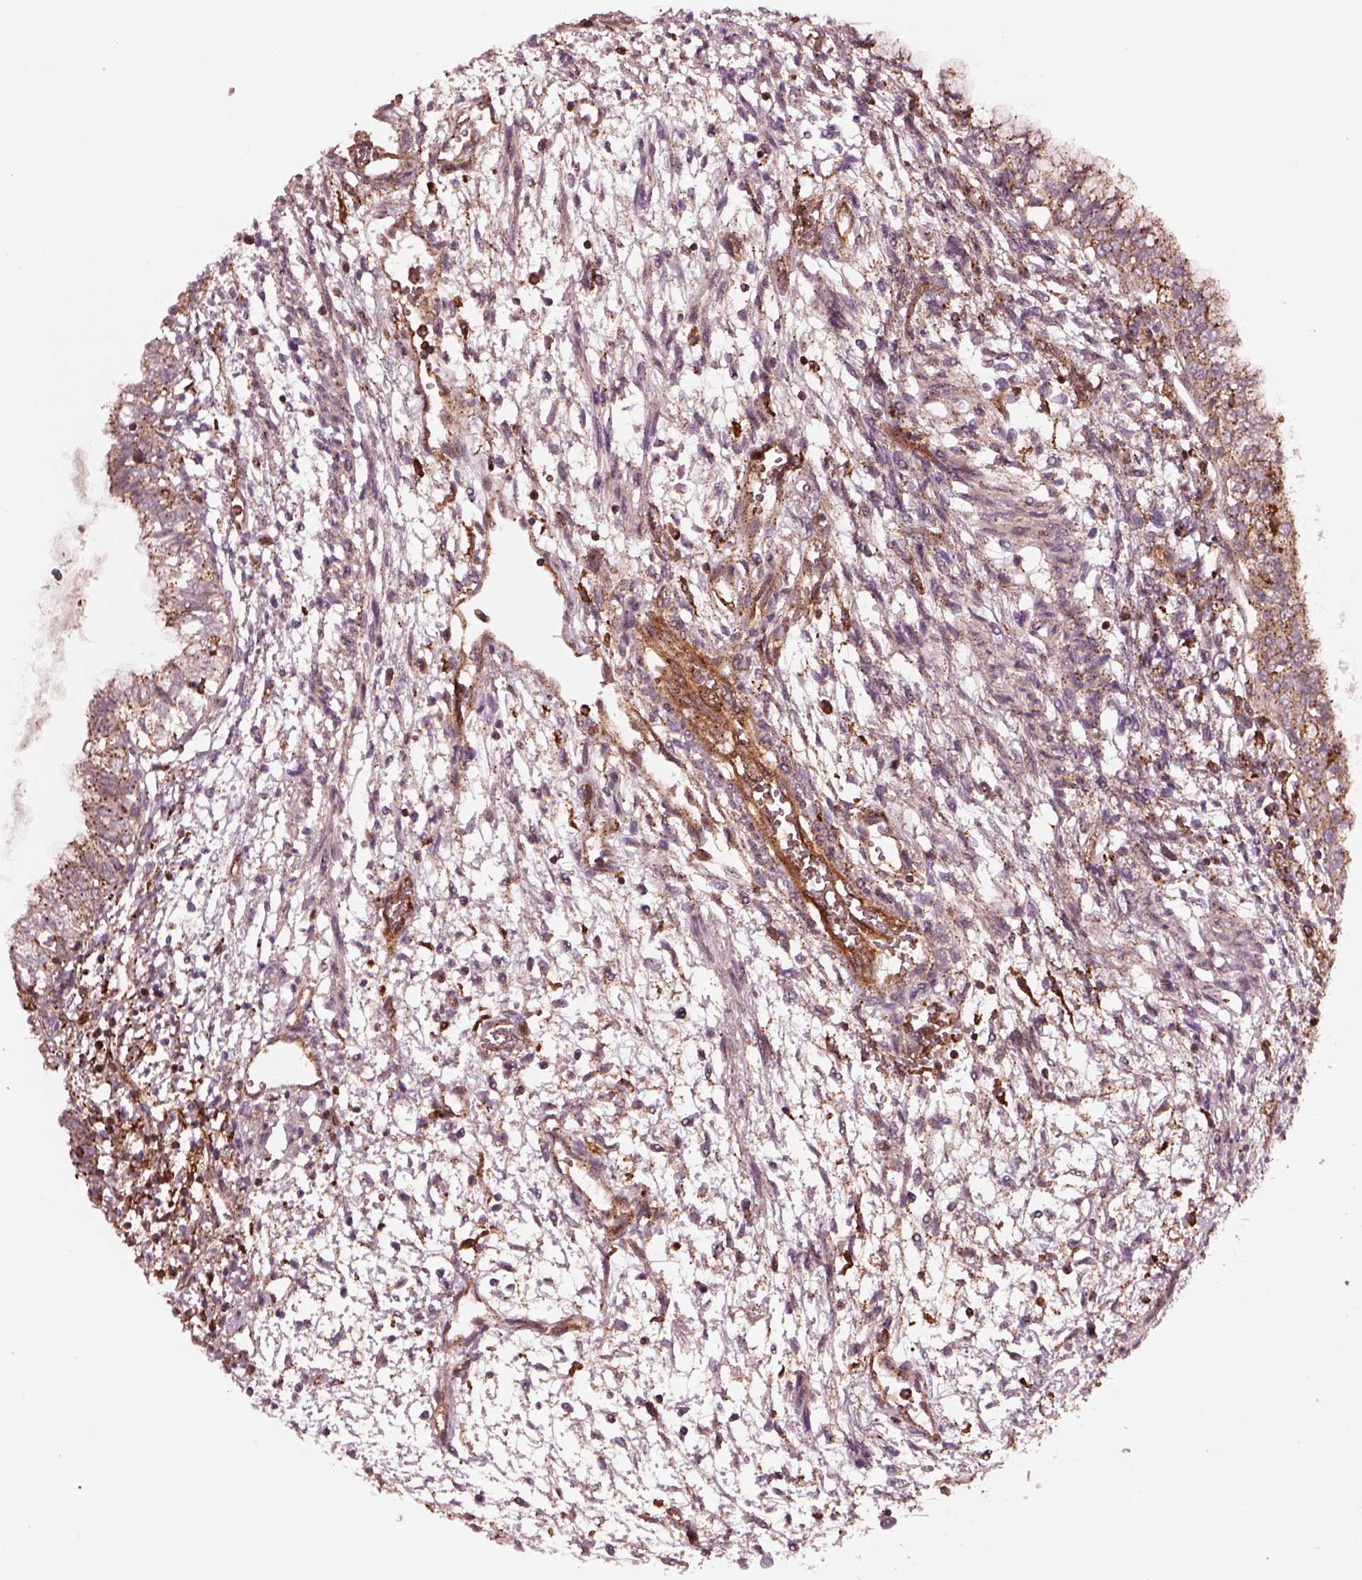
{"staining": {"intensity": "moderate", "quantity": "<25%", "location": "cytoplasmic/membranous"}, "tissue": "testis cancer", "cell_type": "Tumor cells", "image_type": "cancer", "snomed": [{"axis": "morphology", "description": "Carcinoma, Embryonal, NOS"}, {"axis": "topography", "description": "Testis"}], "caption": "Testis cancer stained with immunohistochemistry exhibits moderate cytoplasmic/membranous expression in approximately <25% of tumor cells. (brown staining indicates protein expression, while blue staining denotes nuclei).", "gene": "WASHC2A", "patient": {"sex": "male", "age": 37}}